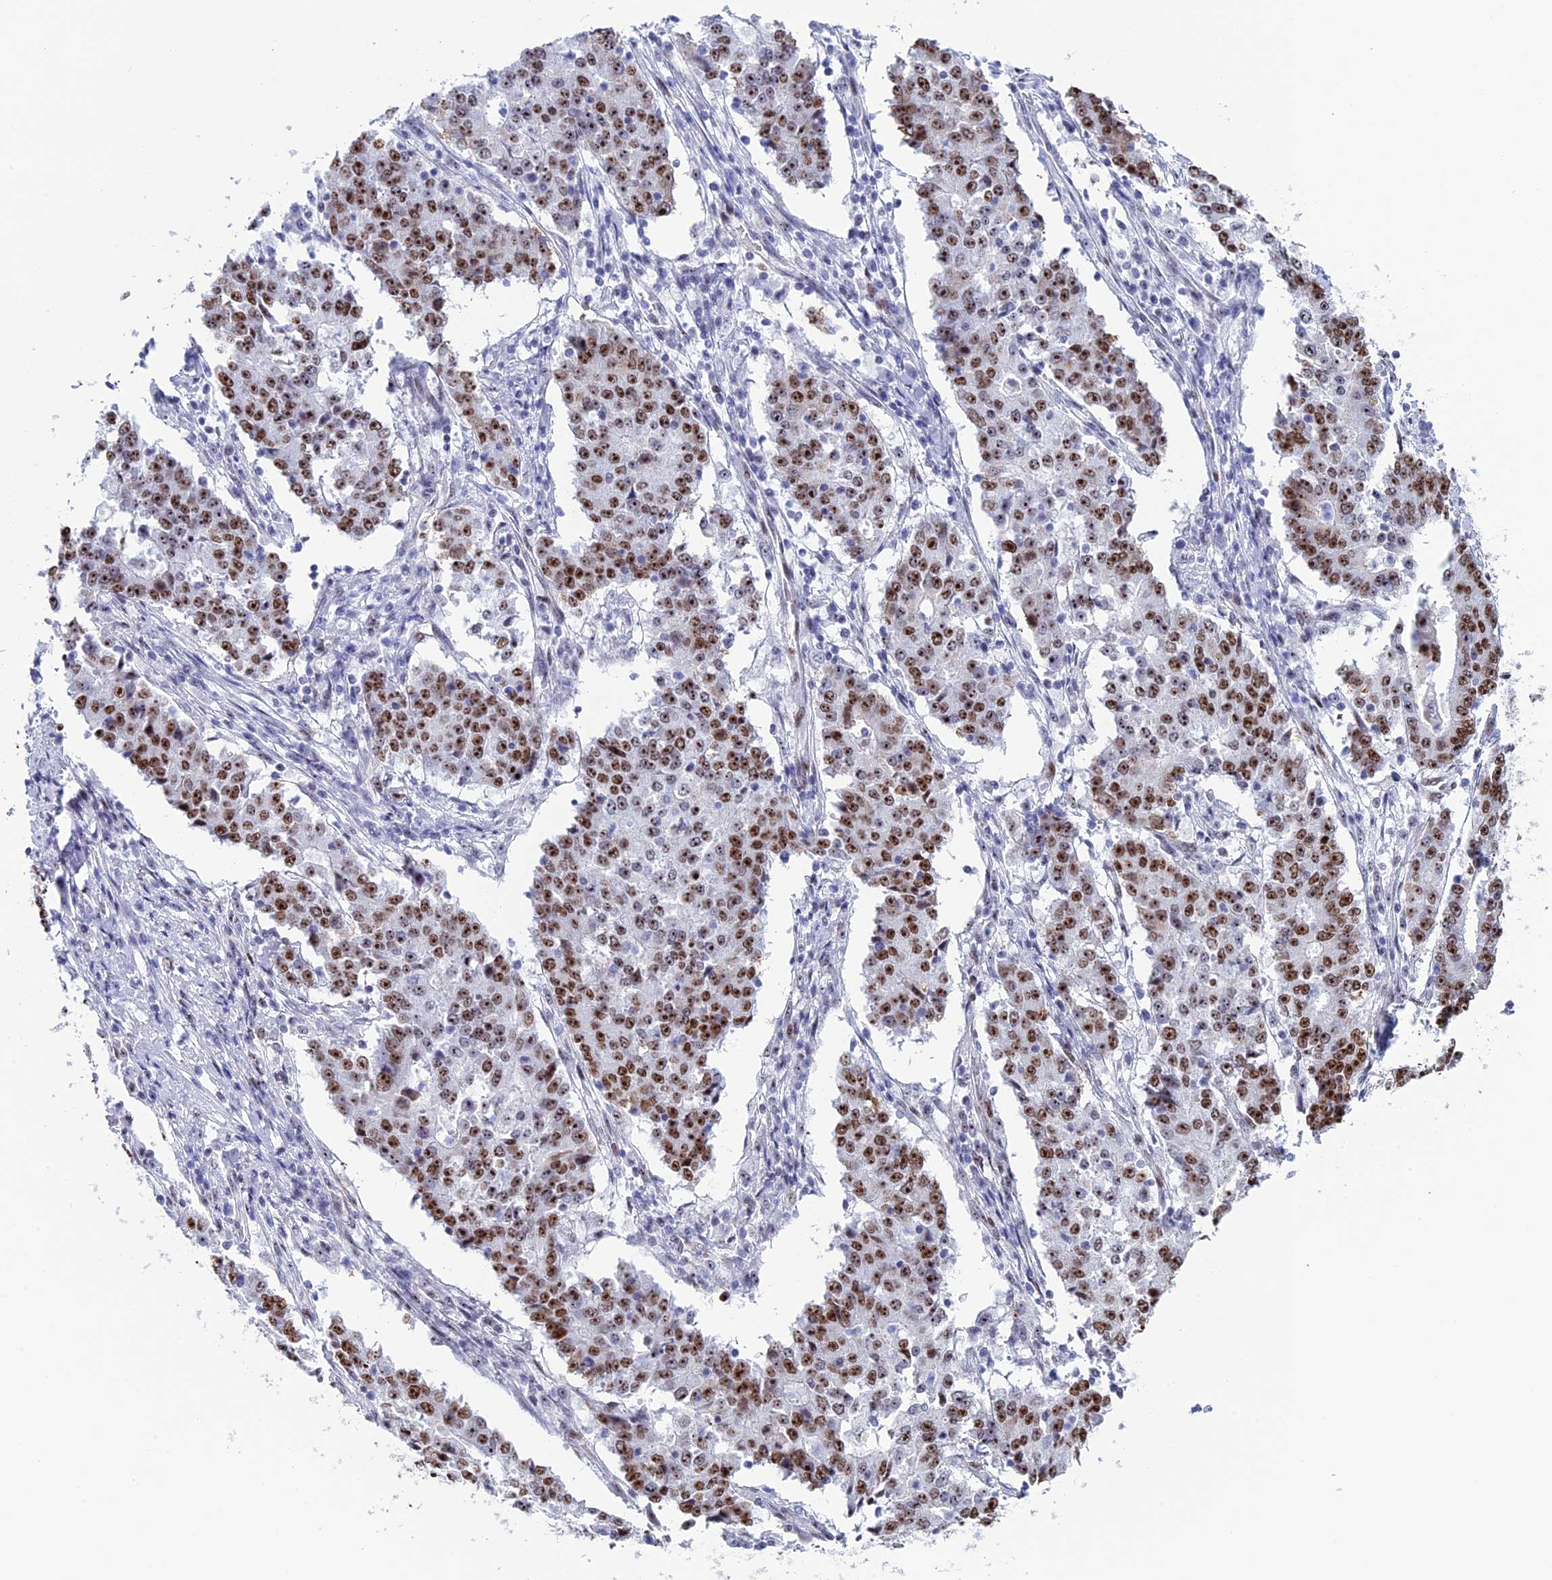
{"staining": {"intensity": "strong", "quantity": ">75%", "location": "nuclear"}, "tissue": "stomach cancer", "cell_type": "Tumor cells", "image_type": "cancer", "snomed": [{"axis": "morphology", "description": "Adenocarcinoma, NOS"}, {"axis": "topography", "description": "Stomach"}], "caption": "The micrograph demonstrates staining of stomach cancer (adenocarcinoma), revealing strong nuclear protein staining (brown color) within tumor cells.", "gene": "CCDC86", "patient": {"sex": "male", "age": 59}}